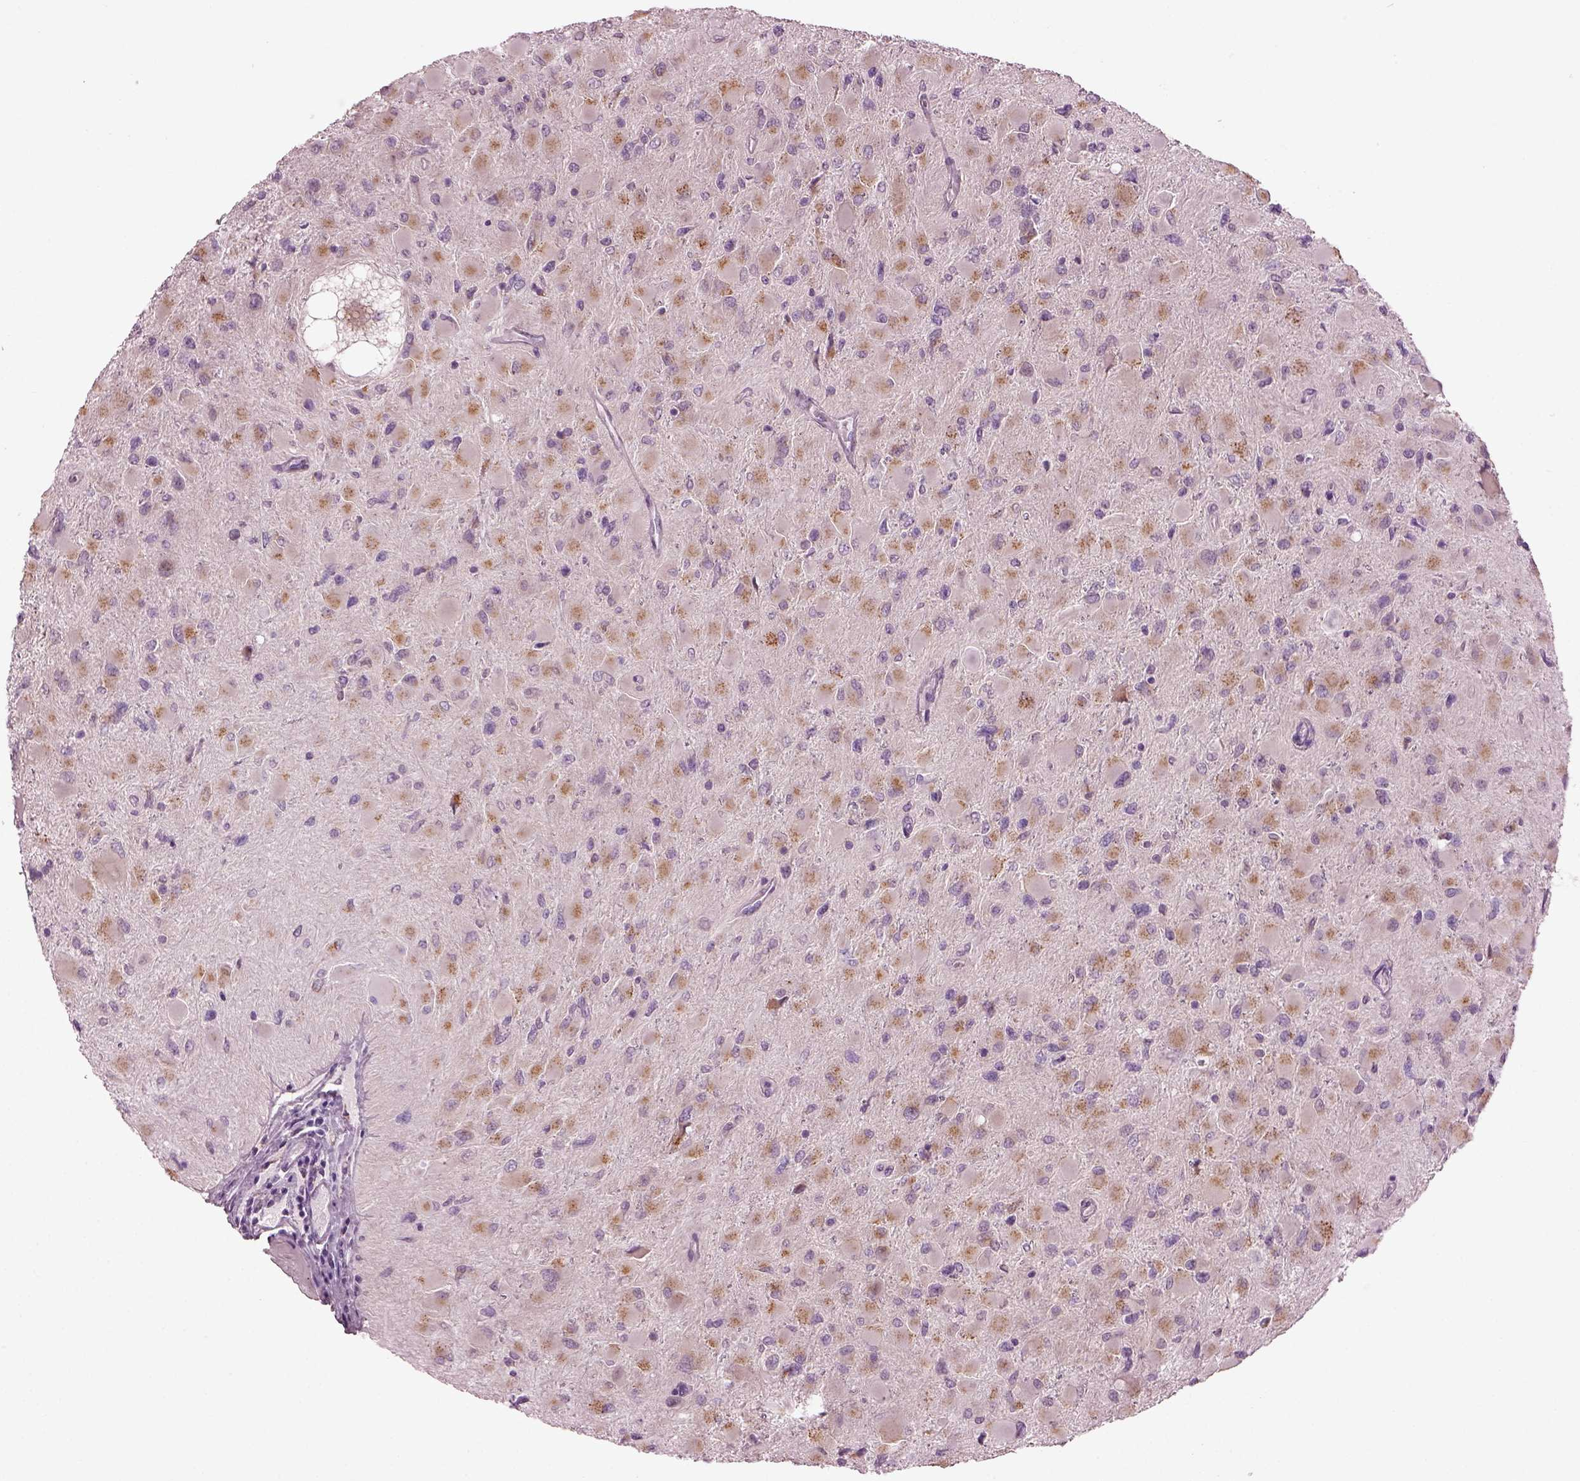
{"staining": {"intensity": "moderate", "quantity": ">75%", "location": "cytoplasmic/membranous"}, "tissue": "glioma", "cell_type": "Tumor cells", "image_type": "cancer", "snomed": [{"axis": "morphology", "description": "Glioma, malignant, High grade"}, {"axis": "topography", "description": "Cerebral cortex"}], "caption": "Glioma stained for a protein (brown) displays moderate cytoplasmic/membranous positive expression in approximately >75% of tumor cells.", "gene": "TMEM231", "patient": {"sex": "female", "age": 36}}